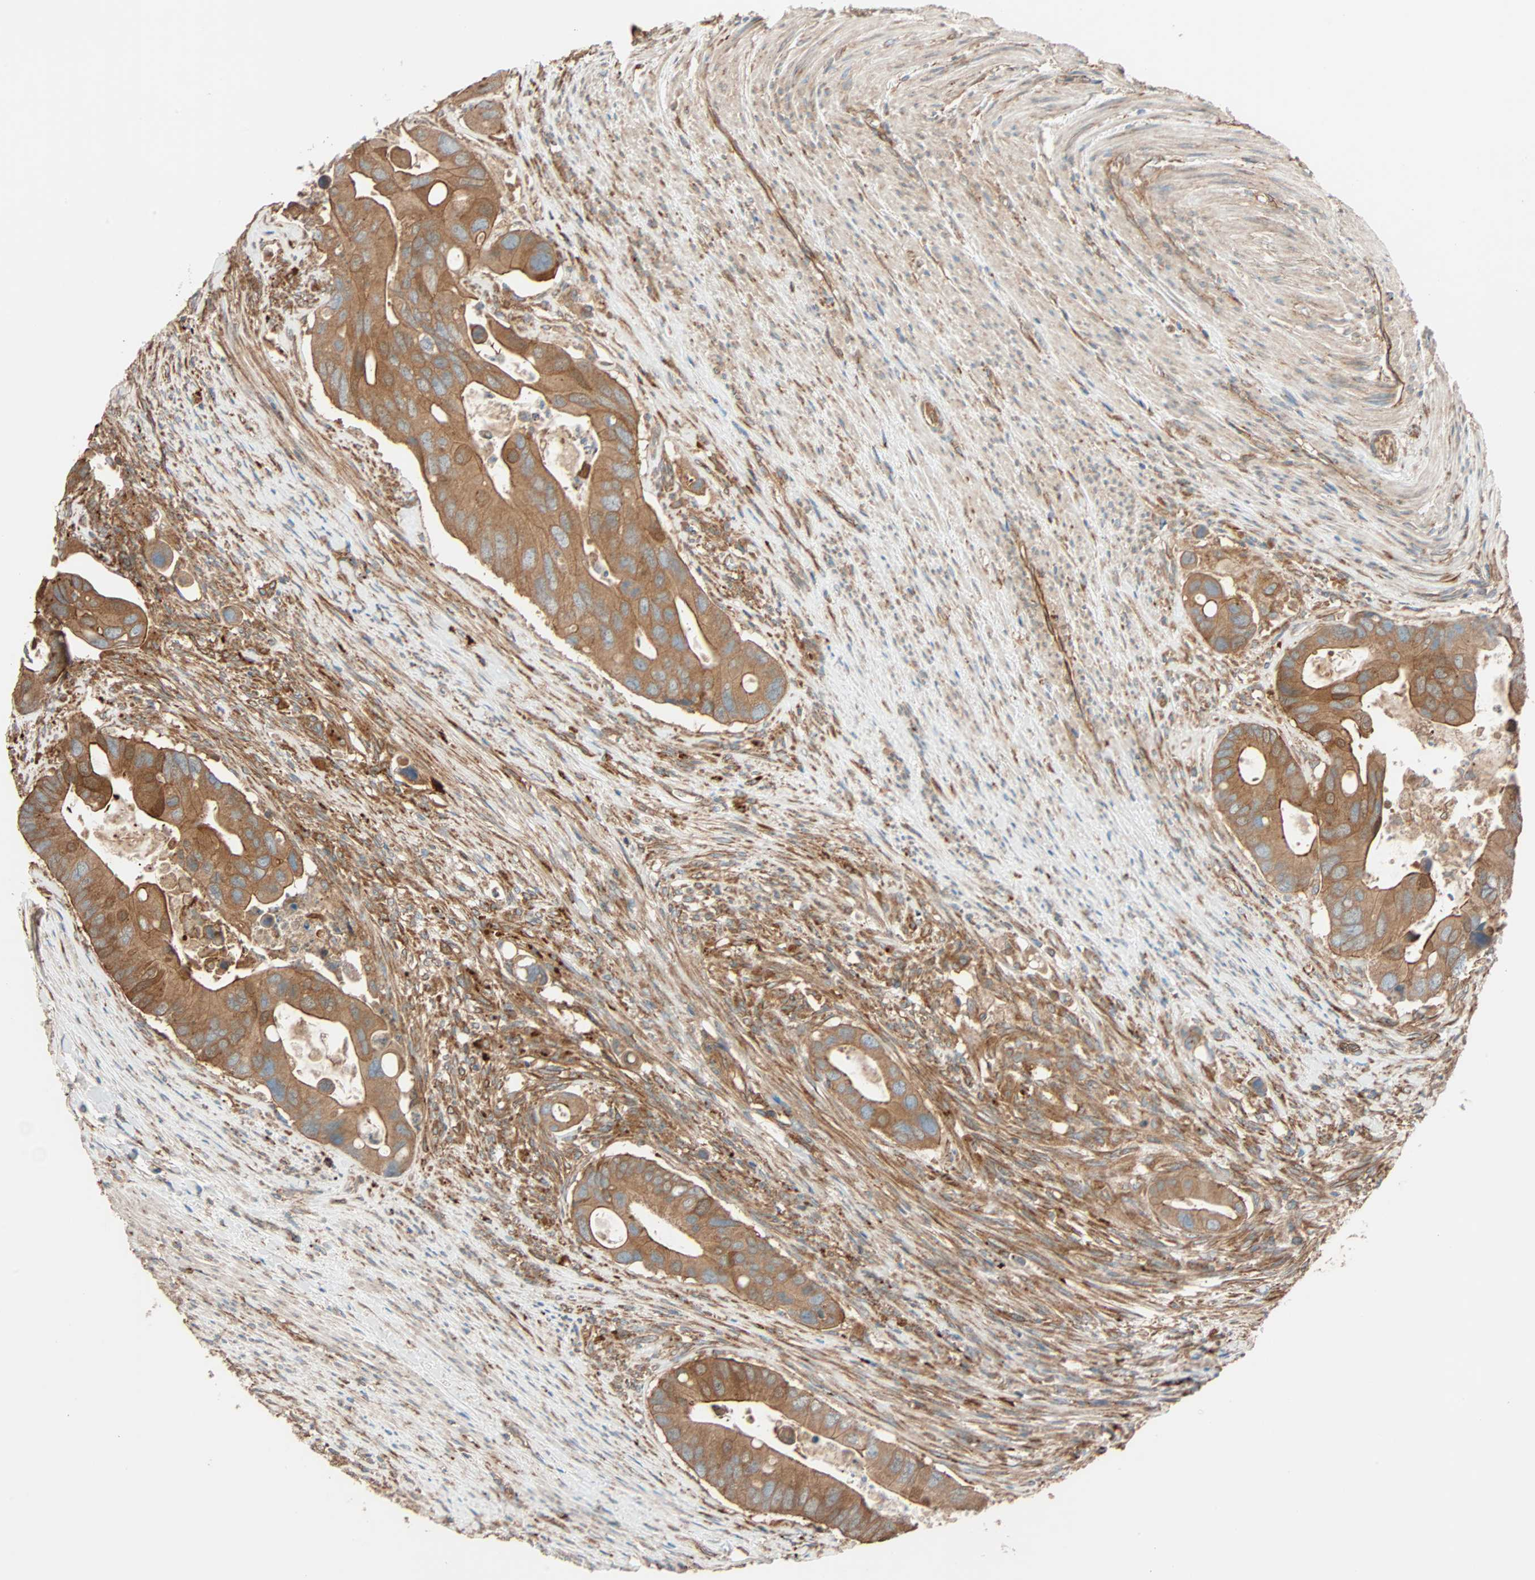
{"staining": {"intensity": "moderate", "quantity": ">75%", "location": "cytoplasmic/membranous"}, "tissue": "colorectal cancer", "cell_type": "Tumor cells", "image_type": "cancer", "snomed": [{"axis": "morphology", "description": "Adenocarcinoma, NOS"}, {"axis": "topography", "description": "Rectum"}], "caption": "An image showing moderate cytoplasmic/membranous expression in approximately >75% of tumor cells in adenocarcinoma (colorectal), as visualized by brown immunohistochemical staining.", "gene": "PHYH", "patient": {"sex": "female", "age": 57}}